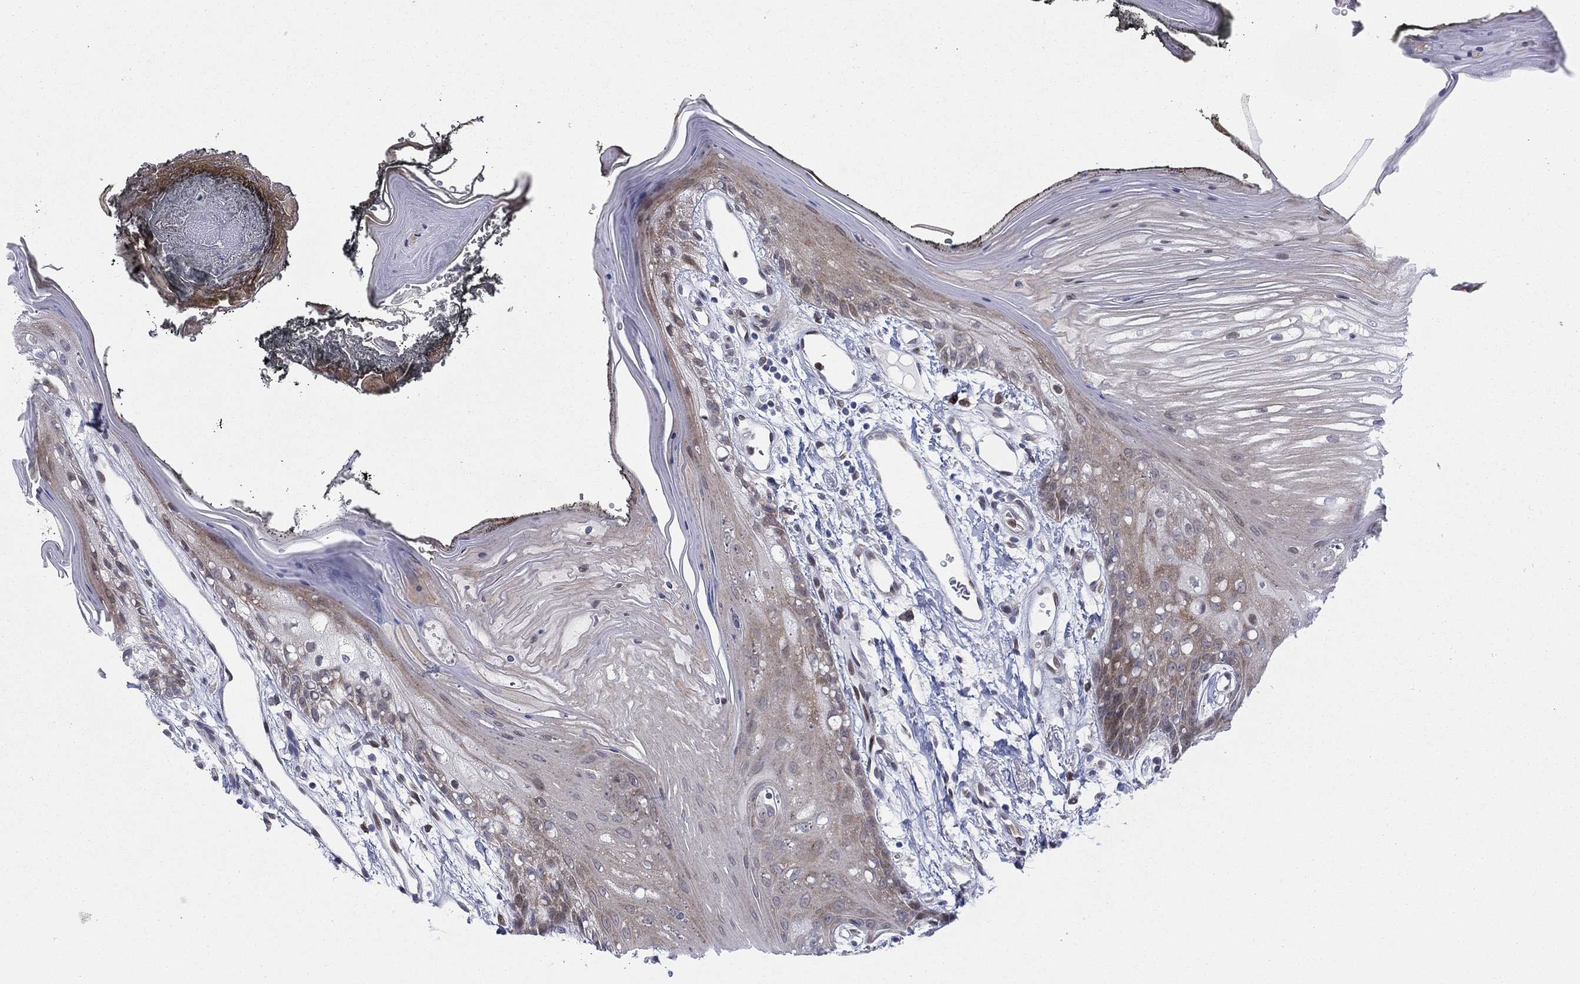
{"staining": {"intensity": "weak", "quantity": "25%-75%", "location": "cytoplasmic/membranous"}, "tissue": "oral mucosa", "cell_type": "Squamous epithelial cells", "image_type": "normal", "snomed": [{"axis": "morphology", "description": "Normal tissue, NOS"}, {"axis": "morphology", "description": "Squamous cell carcinoma, NOS"}, {"axis": "topography", "description": "Oral tissue"}, {"axis": "topography", "description": "Head-Neck"}], "caption": "Protein expression analysis of normal oral mucosa displays weak cytoplasmic/membranous positivity in about 25%-75% of squamous epithelial cells. The protein is shown in brown color, while the nuclei are stained blue.", "gene": "TTC21B", "patient": {"sex": "male", "age": 65}}